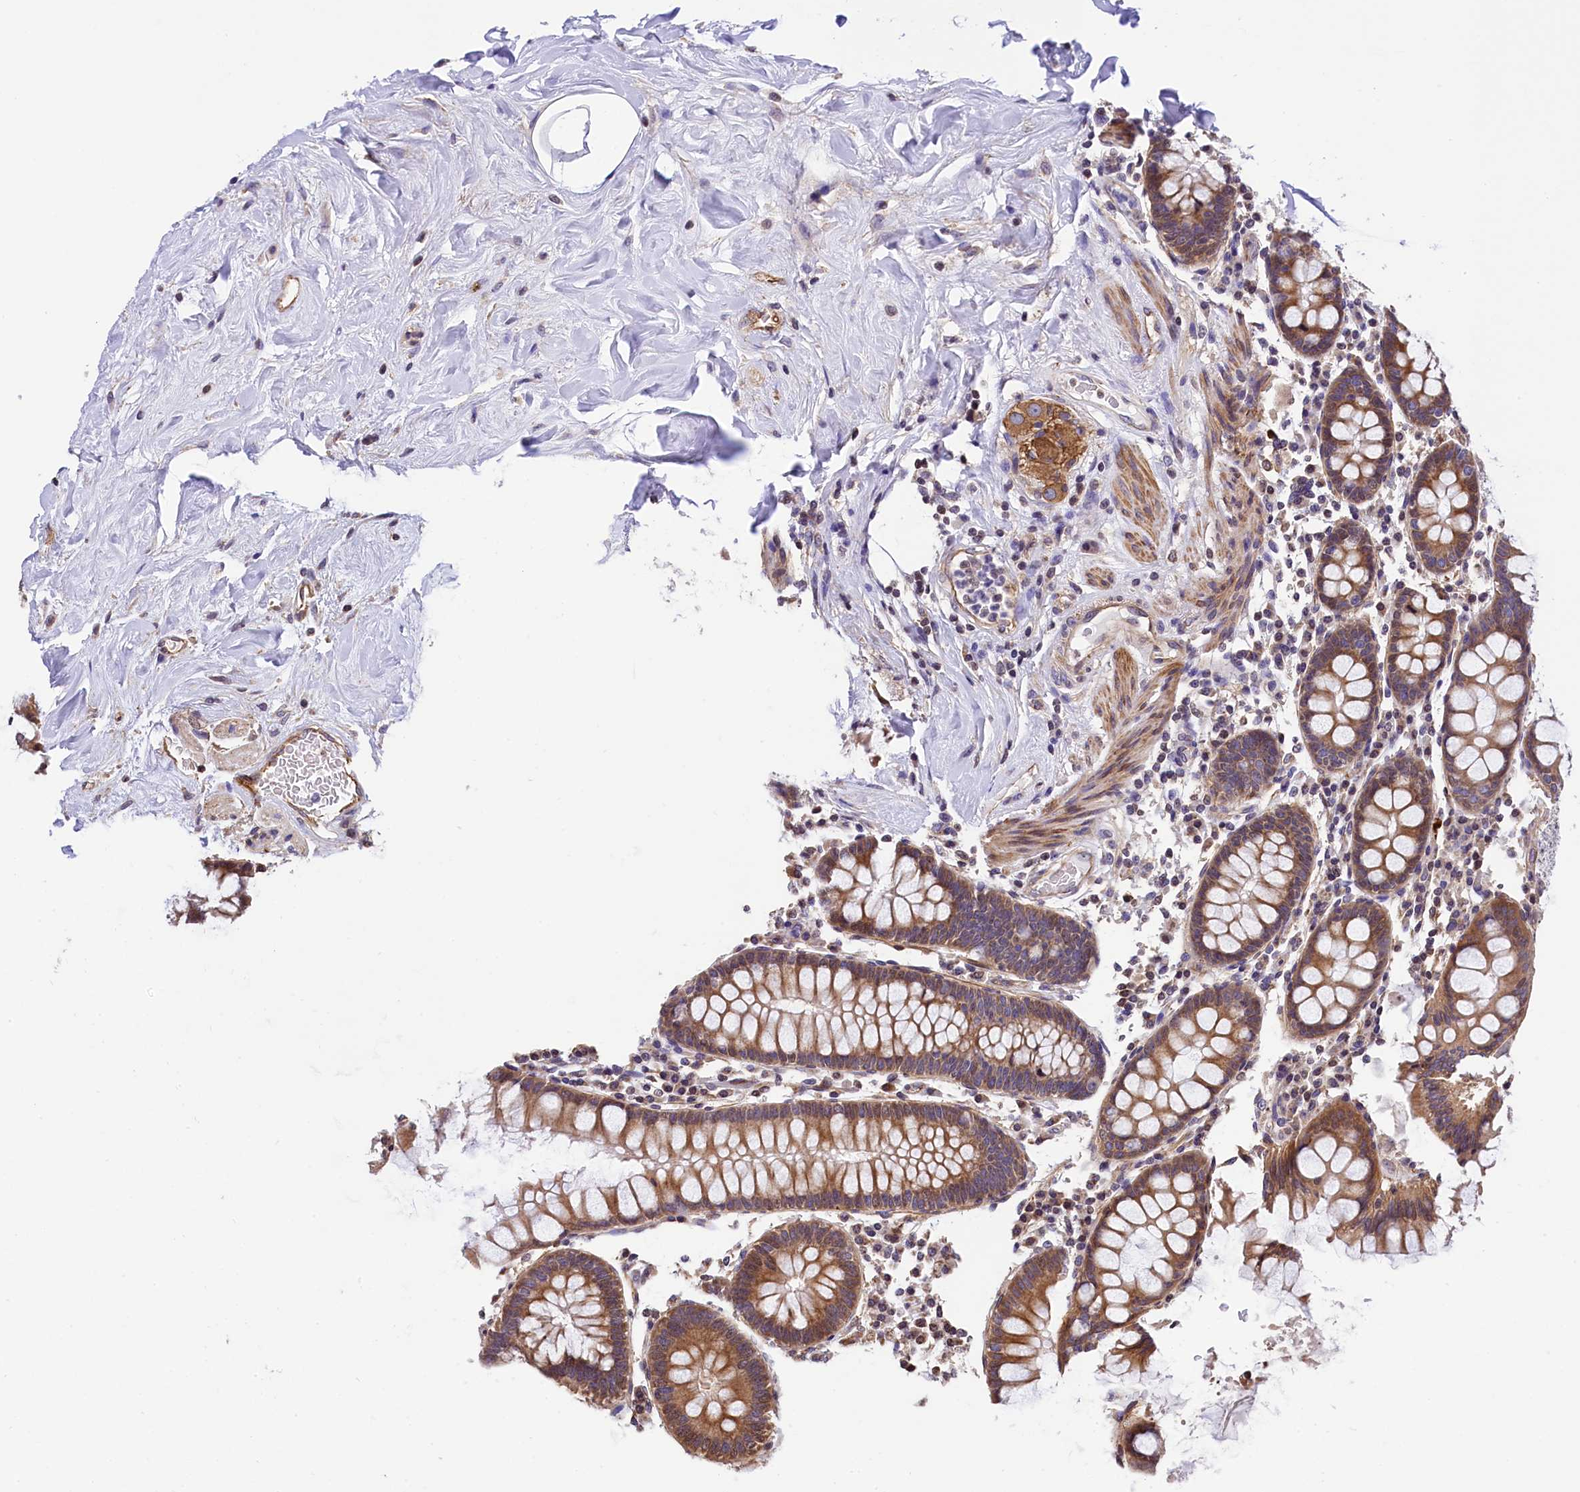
{"staining": {"intensity": "moderate", "quantity": ">75%", "location": "cytoplasmic/membranous"}, "tissue": "colon", "cell_type": "Endothelial cells", "image_type": "normal", "snomed": [{"axis": "morphology", "description": "Normal tissue, NOS"}, {"axis": "topography", "description": "Colon"}], "caption": "Immunohistochemical staining of normal colon reveals >75% levels of moderate cytoplasmic/membranous protein staining in approximately >75% of endothelial cells. (DAB (3,3'-diaminobenzidine) IHC with brightfield microscopy, high magnification).", "gene": "ZNF2", "patient": {"sex": "female", "age": 79}}